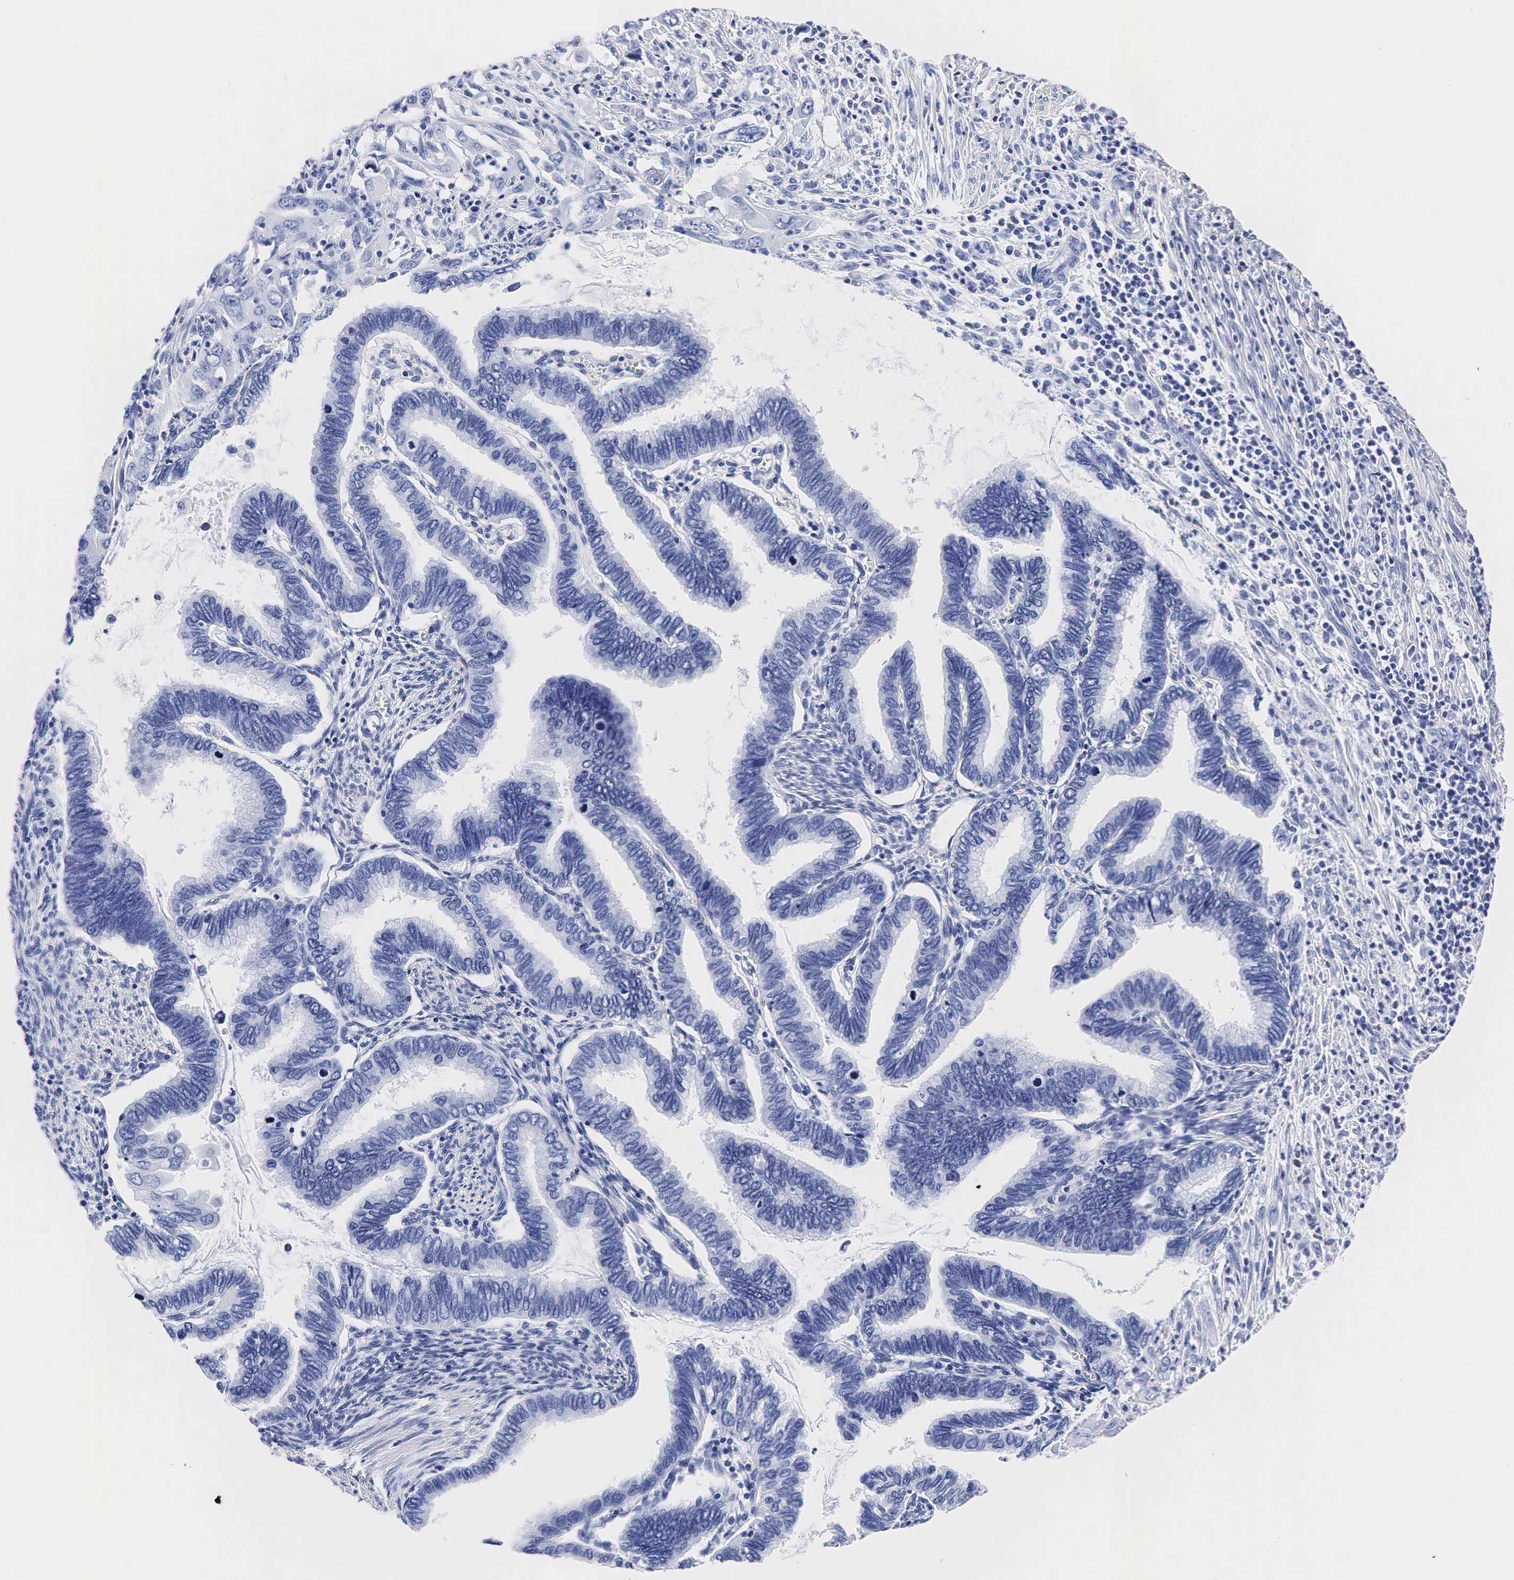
{"staining": {"intensity": "negative", "quantity": "none", "location": "none"}, "tissue": "cervical cancer", "cell_type": "Tumor cells", "image_type": "cancer", "snomed": [{"axis": "morphology", "description": "Adenocarcinoma, NOS"}, {"axis": "topography", "description": "Cervix"}], "caption": "Cervical cancer (adenocarcinoma) stained for a protein using immunohistochemistry reveals no expression tumor cells.", "gene": "TG", "patient": {"sex": "female", "age": 49}}